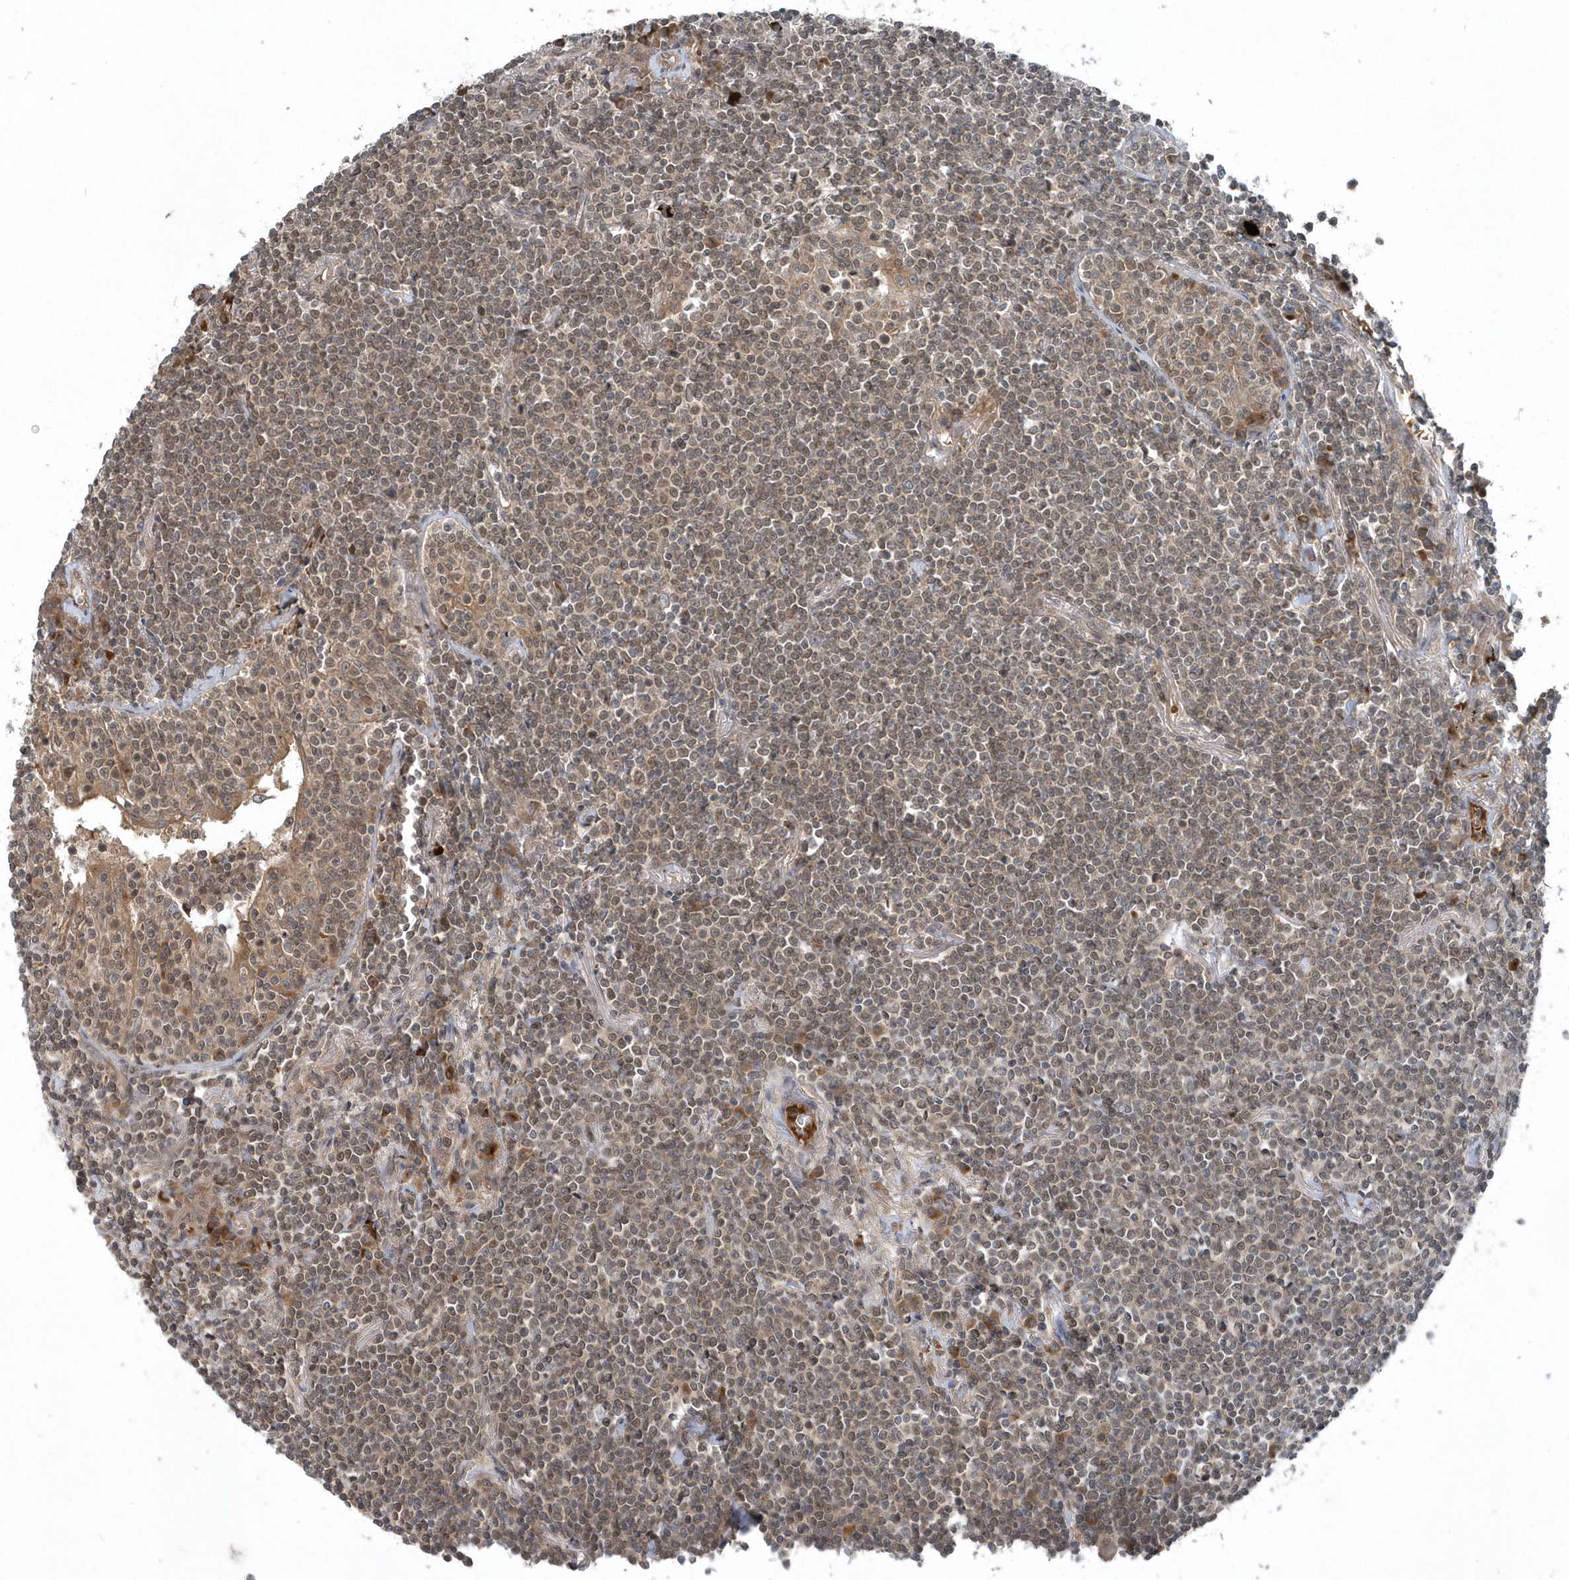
{"staining": {"intensity": "moderate", "quantity": ">75%", "location": "nuclear"}, "tissue": "lymphoma", "cell_type": "Tumor cells", "image_type": "cancer", "snomed": [{"axis": "morphology", "description": "Malignant lymphoma, non-Hodgkin's type, Low grade"}, {"axis": "topography", "description": "Lung"}], "caption": "Immunohistochemistry (IHC) (DAB (3,3'-diaminobenzidine)) staining of low-grade malignant lymphoma, non-Hodgkin's type reveals moderate nuclear protein positivity in about >75% of tumor cells. The protein is shown in brown color, while the nuclei are stained blue.", "gene": "QTRT2", "patient": {"sex": "female", "age": 71}}